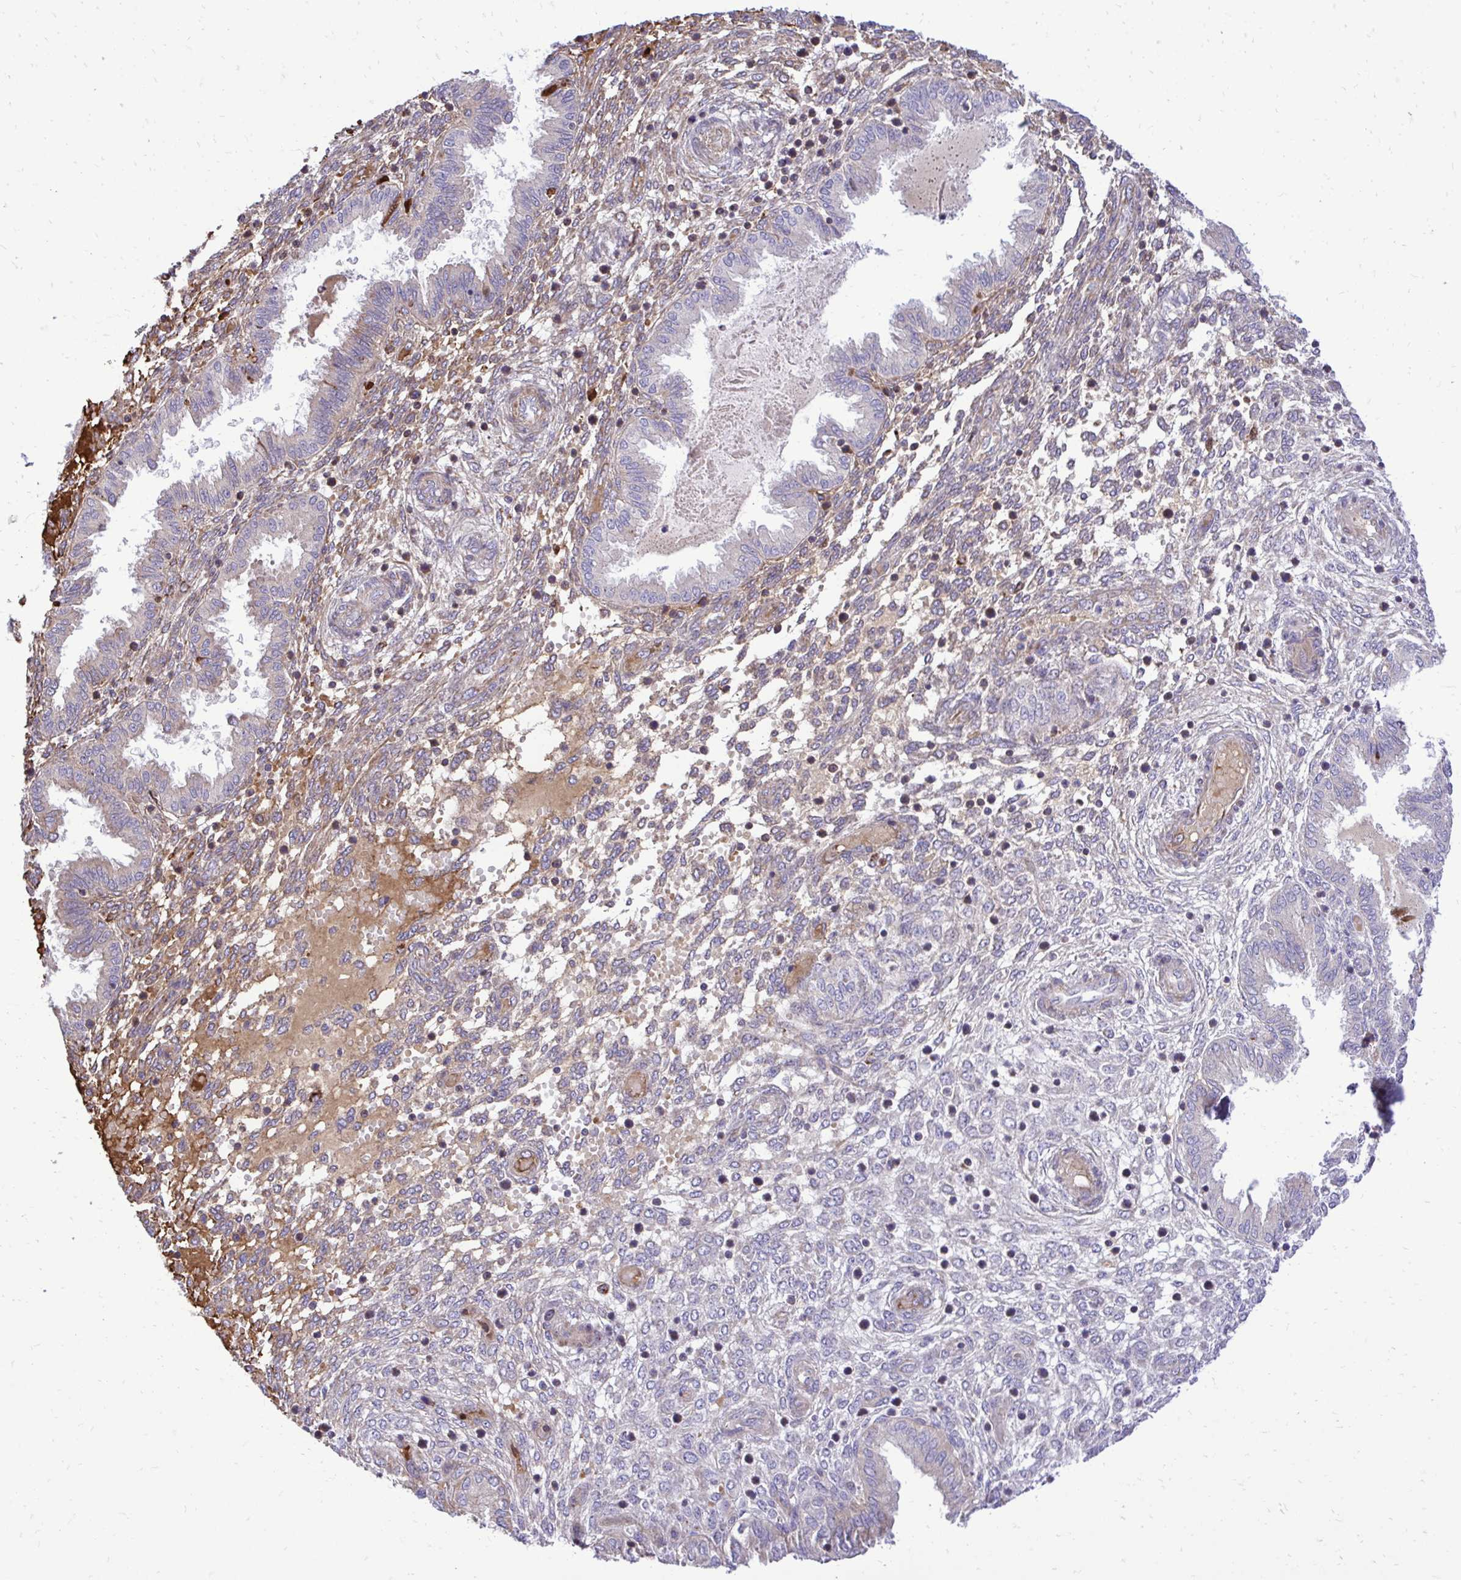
{"staining": {"intensity": "weak", "quantity": "<25%", "location": "cytoplasmic/membranous"}, "tissue": "endometrium", "cell_type": "Cells in endometrial stroma", "image_type": "normal", "snomed": [{"axis": "morphology", "description": "Normal tissue, NOS"}, {"axis": "topography", "description": "Endometrium"}], "caption": "Immunohistochemistry (IHC) image of normal endometrium: human endometrium stained with DAB demonstrates no significant protein staining in cells in endometrial stroma.", "gene": "ATP13A2", "patient": {"sex": "female", "age": 33}}